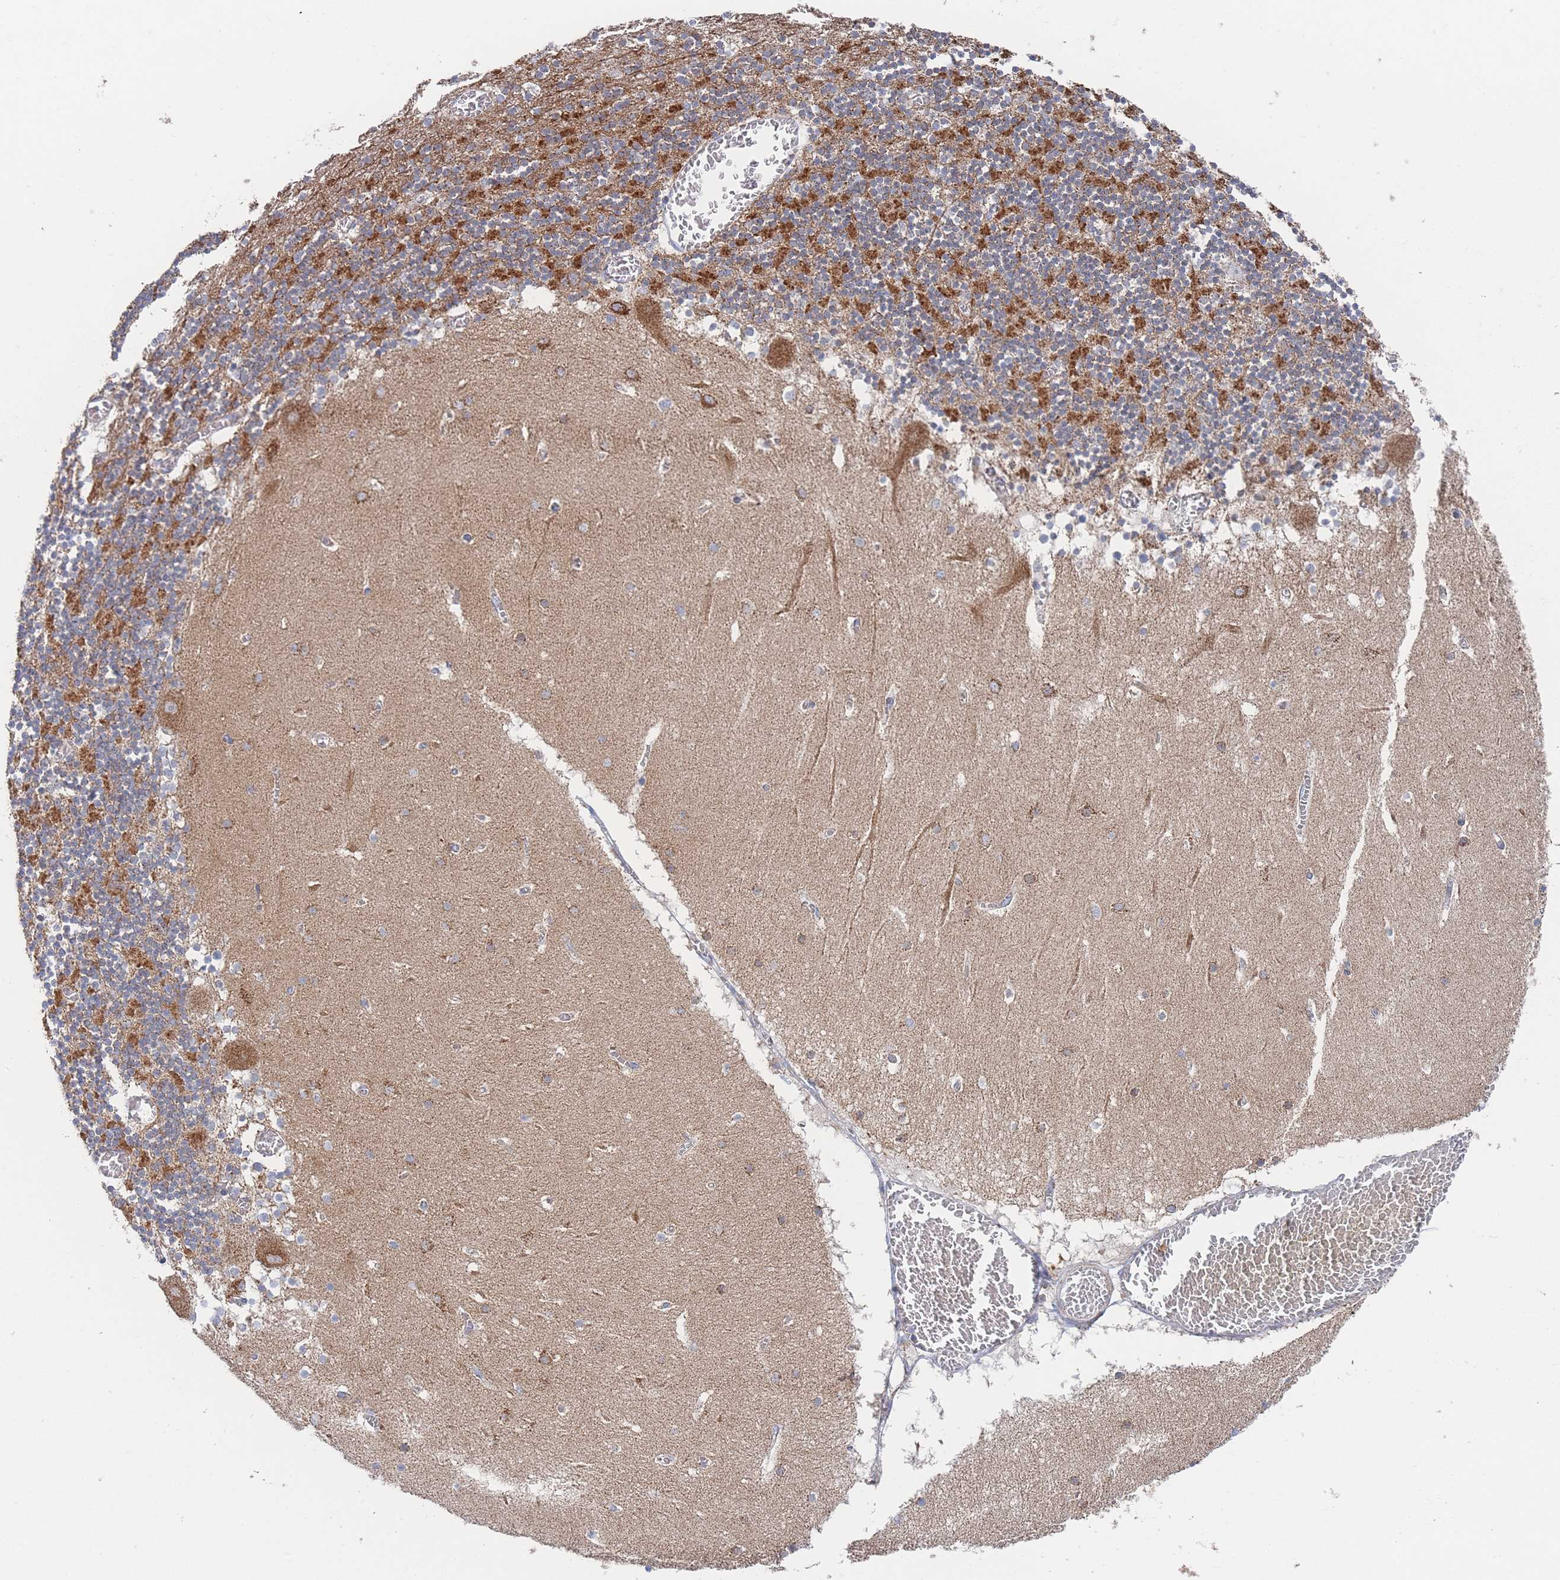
{"staining": {"intensity": "strong", "quantity": "25%-75%", "location": "cytoplasmic/membranous"}, "tissue": "cerebellum", "cell_type": "Cells in granular layer", "image_type": "normal", "snomed": [{"axis": "morphology", "description": "Normal tissue, NOS"}, {"axis": "topography", "description": "Cerebellum"}], "caption": "Immunohistochemical staining of normal human cerebellum reveals strong cytoplasmic/membranous protein expression in approximately 25%-75% of cells in granular layer. Nuclei are stained in blue.", "gene": "IKZF4", "patient": {"sex": "female", "age": 28}}